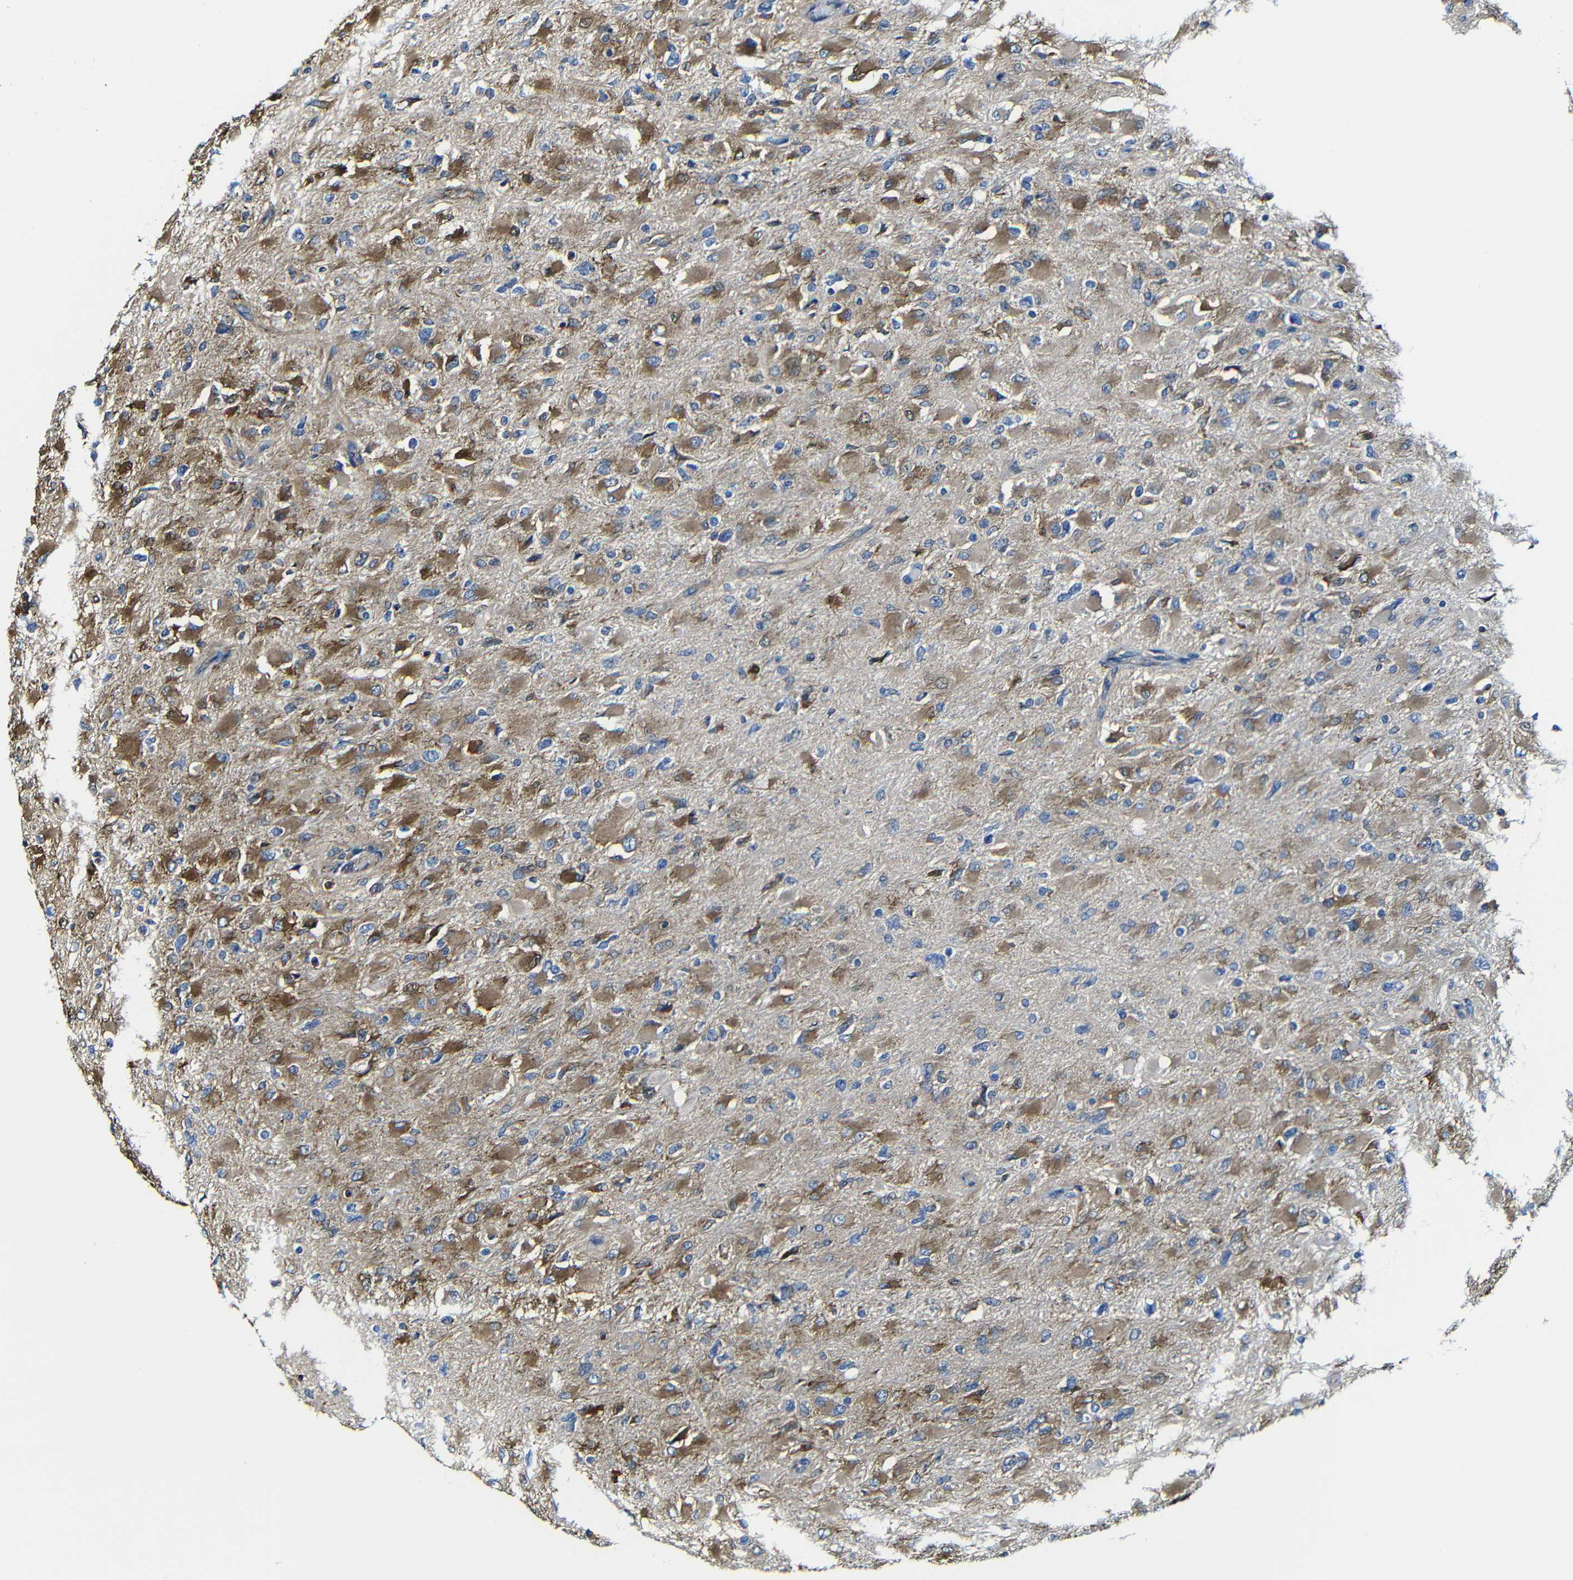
{"staining": {"intensity": "moderate", "quantity": ">75%", "location": "cytoplasmic/membranous"}, "tissue": "glioma", "cell_type": "Tumor cells", "image_type": "cancer", "snomed": [{"axis": "morphology", "description": "Glioma, malignant, High grade"}, {"axis": "topography", "description": "Cerebral cortex"}], "caption": "Immunohistochemistry (IHC) staining of high-grade glioma (malignant), which demonstrates medium levels of moderate cytoplasmic/membranous staining in about >75% of tumor cells indicating moderate cytoplasmic/membranous protein expression. The staining was performed using DAB (3,3'-diaminobenzidine) (brown) for protein detection and nuclei were counterstained in hematoxylin (blue).", "gene": "MSN", "patient": {"sex": "female", "age": 36}}